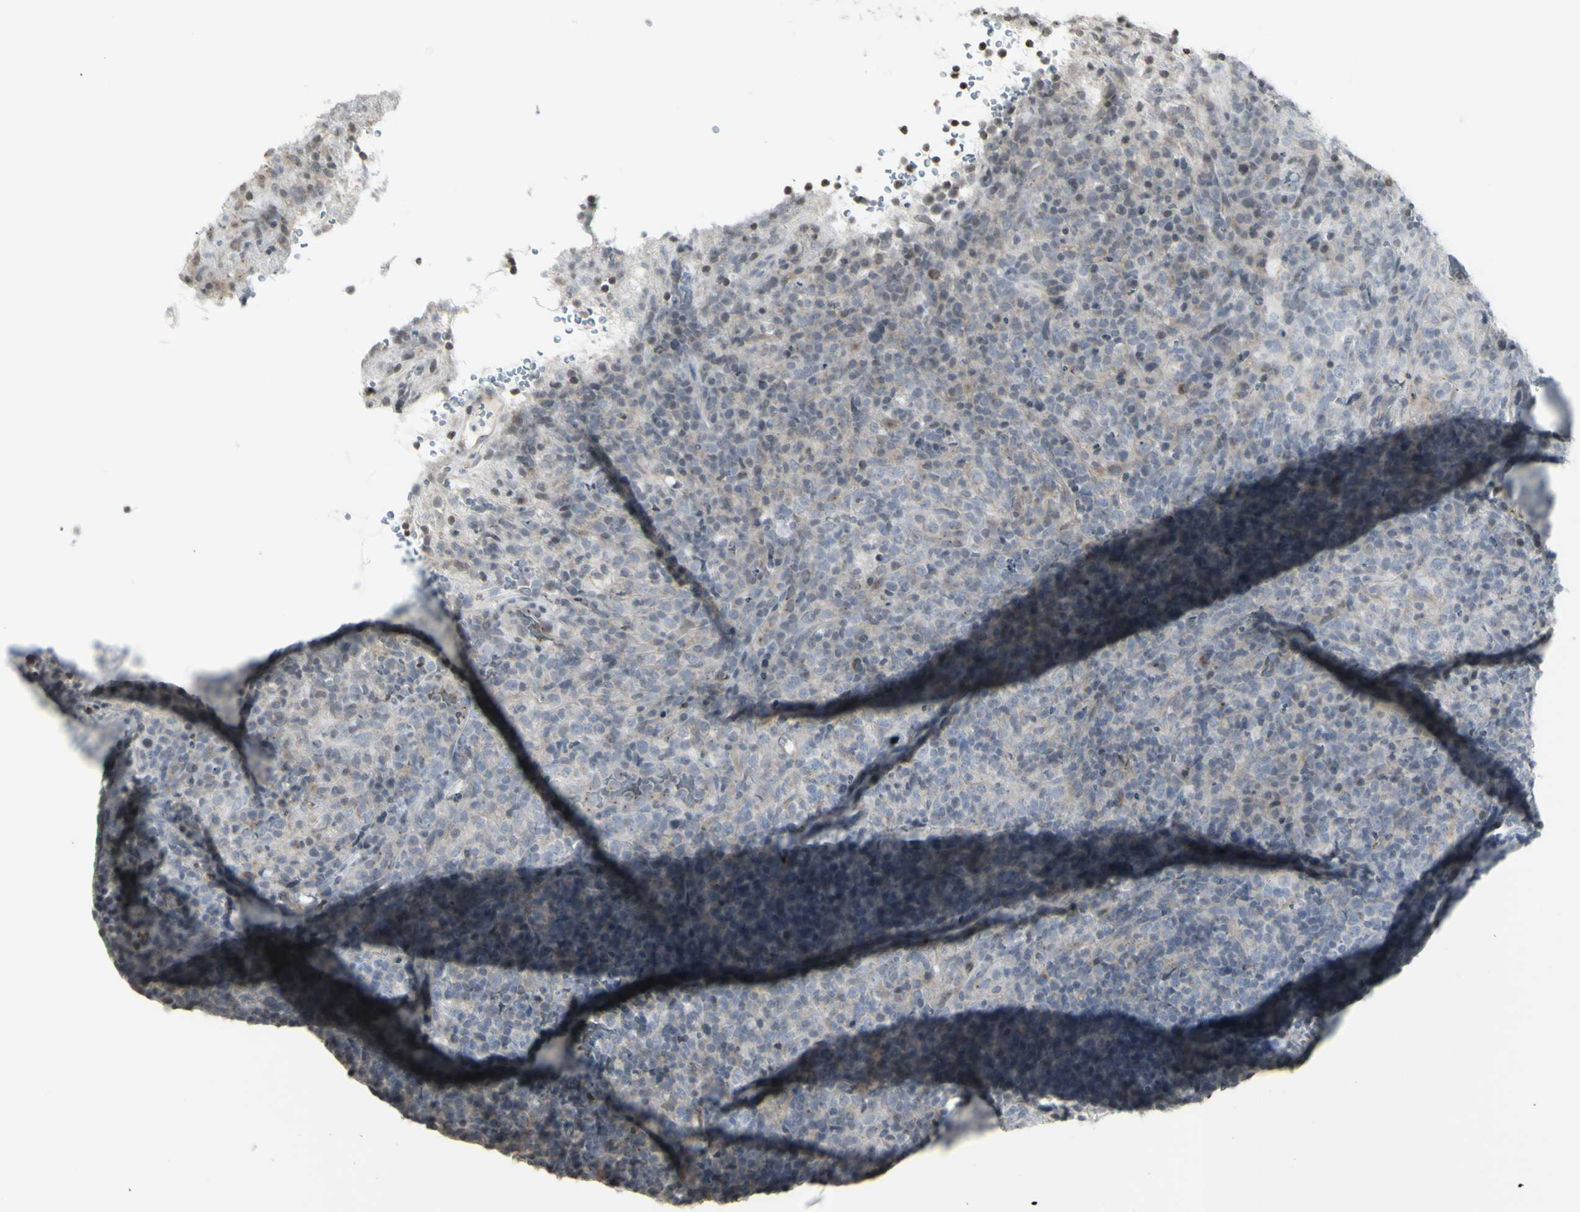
{"staining": {"intensity": "negative", "quantity": "none", "location": "none"}, "tissue": "lymphoma", "cell_type": "Tumor cells", "image_type": "cancer", "snomed": [{"axis": "morphology", "description": "Malignant lymphoma, non-Hodgkin's type, High grade"}, {"axis": "topography", "description": "Lymph node"}], "caption": "DAB (3,3'-diaminobenzidine) immunohistochemical staining of malignant lymphoma, non-Hodgkin's type (high-grade) reveals no significant expression in tumor cells.", "gene": "MUC5AC", "patient": {"sex": "female", "age": 76}}